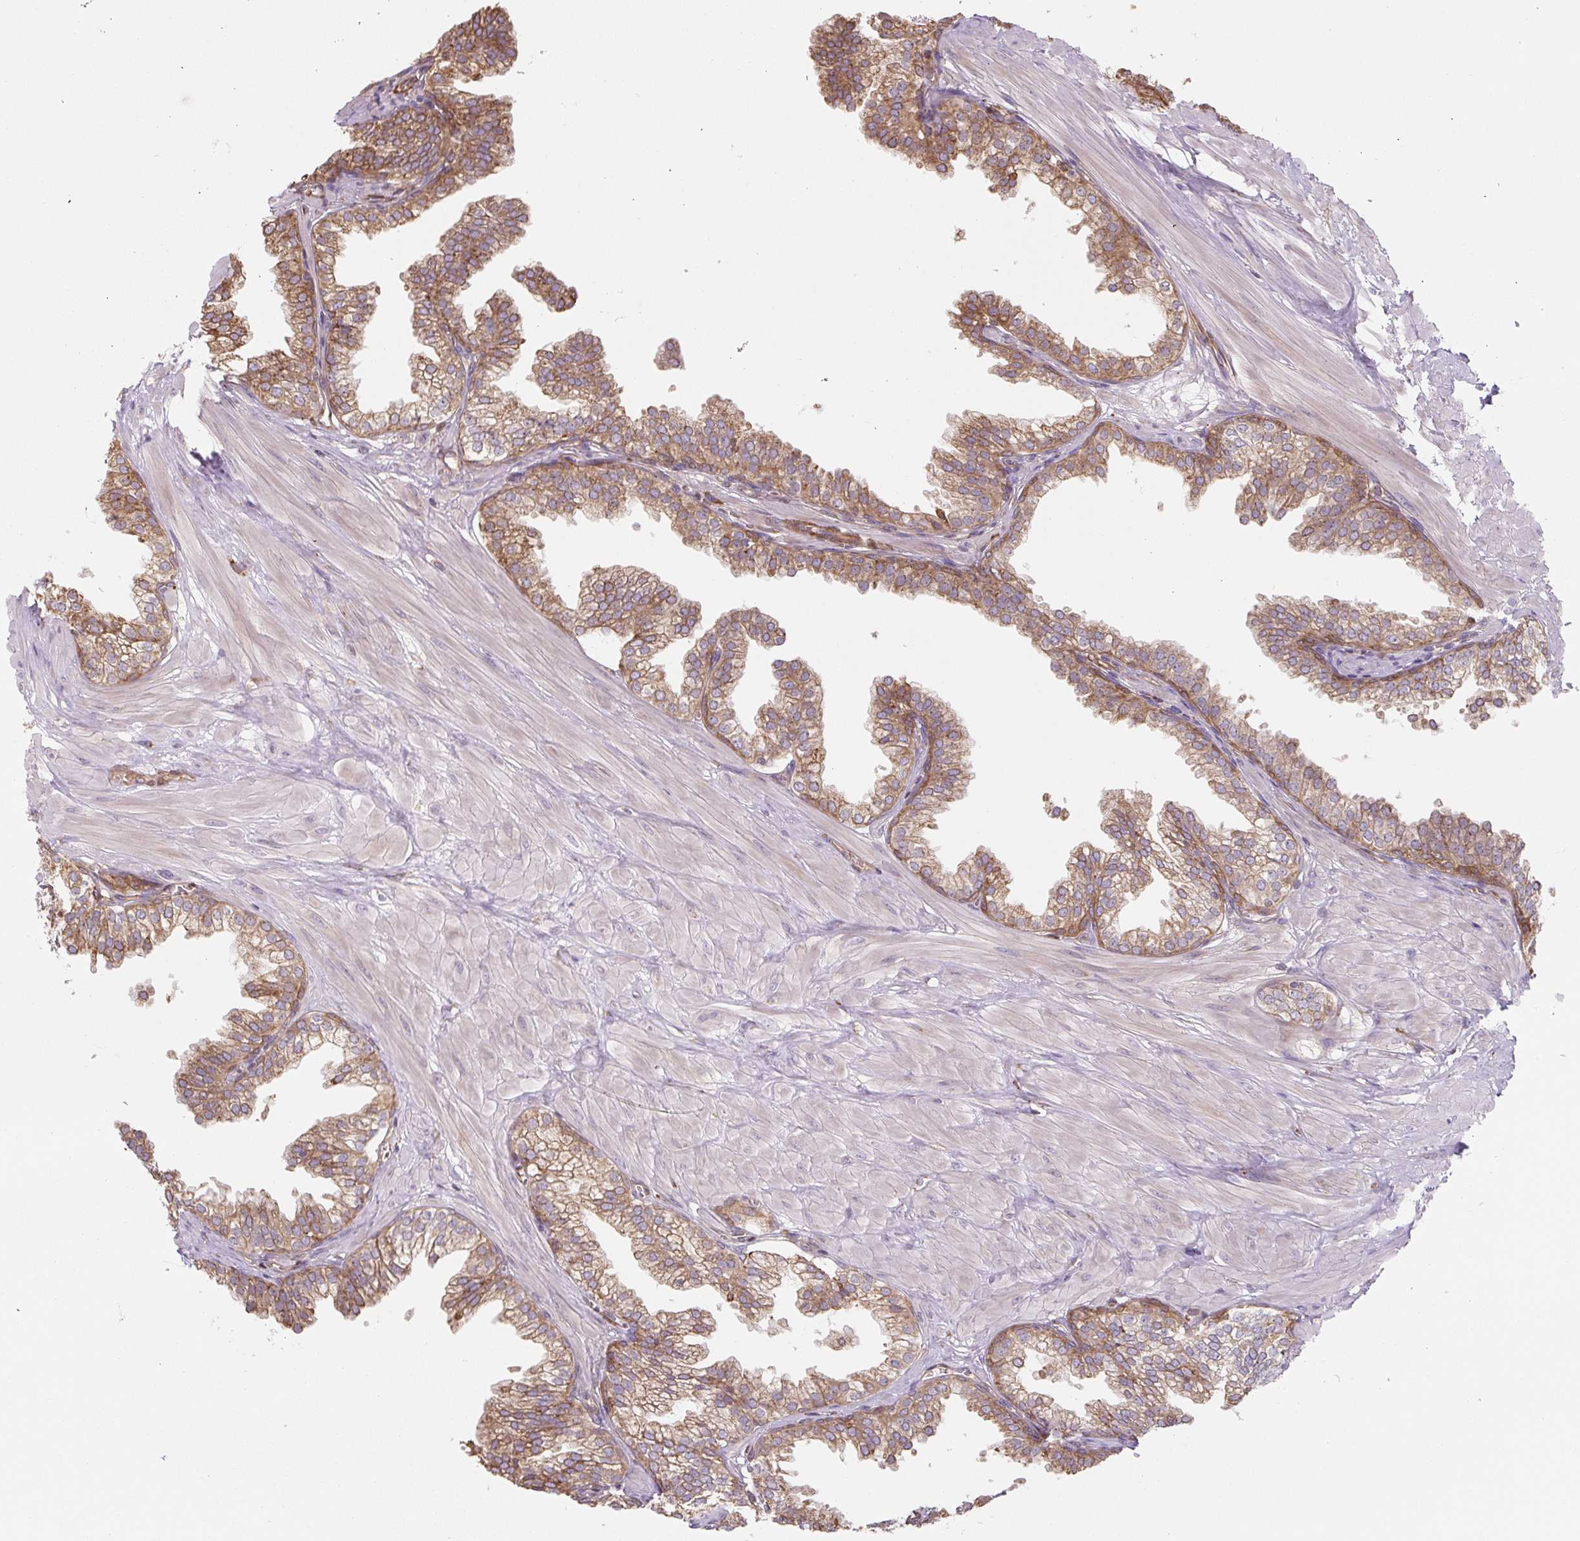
{"staining": {"intensity": "moderate", "quantity": ">75%", "location": "cytoplasmic/membranous"}, "tissue": "prostate", "cell_type": "Glandular cells", "image_type": "normal", "snomed": [{"axis": "morphology", "description": "Normal tissue, NOS"}, {"axis": "topography", "description": "Prostate"}, {"axis": "topography", "description": "Peripheral nerve tissue"}], "caption": "Moderate cytoplasmic/membranous positivity for a protein is identified in about >75% of glandular cells of normal prostate using immunohistochemistry (IHC).", "gene": "RASA1", "patient": {"sex": "male", "age": 55}}